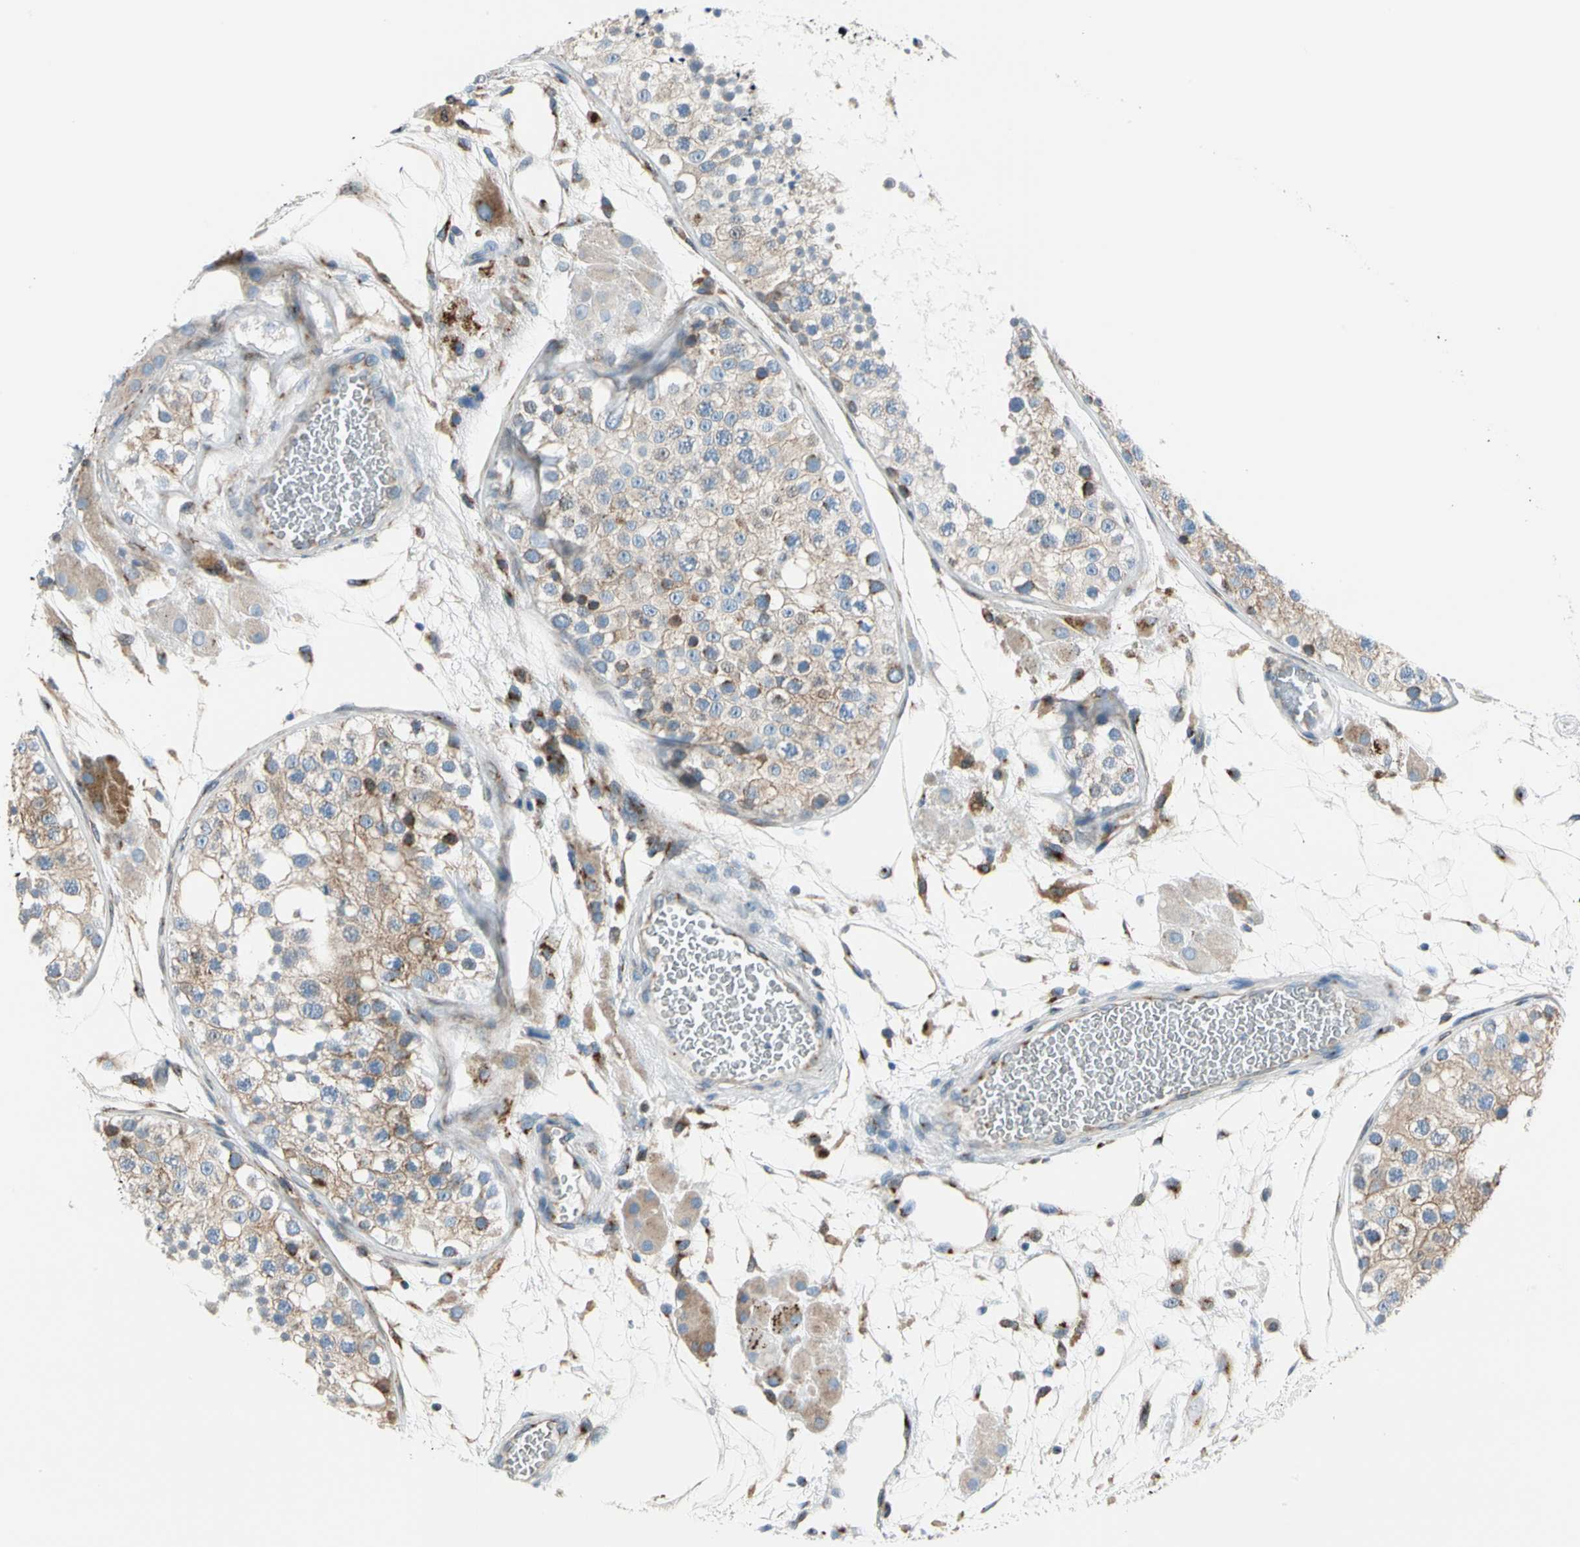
{"staining": {"intensity": "negative", "quantity": "none", "location": "none"}, "tissue": "testis", "cell_type": "Cells in seminiferous ducts", "image_type": "normal", "snomed": [{"axis": "morphology", "description": "Normal tissue, NOS"}, {"axis": "topography", "description": "Testis"}], "caption": "Immunohistochemistry of unremarkable testis exhibits no staining in cells in seminiferous ducts.", "gene": "NUCB1", "patient": {"sex": "male", "age": 26}}